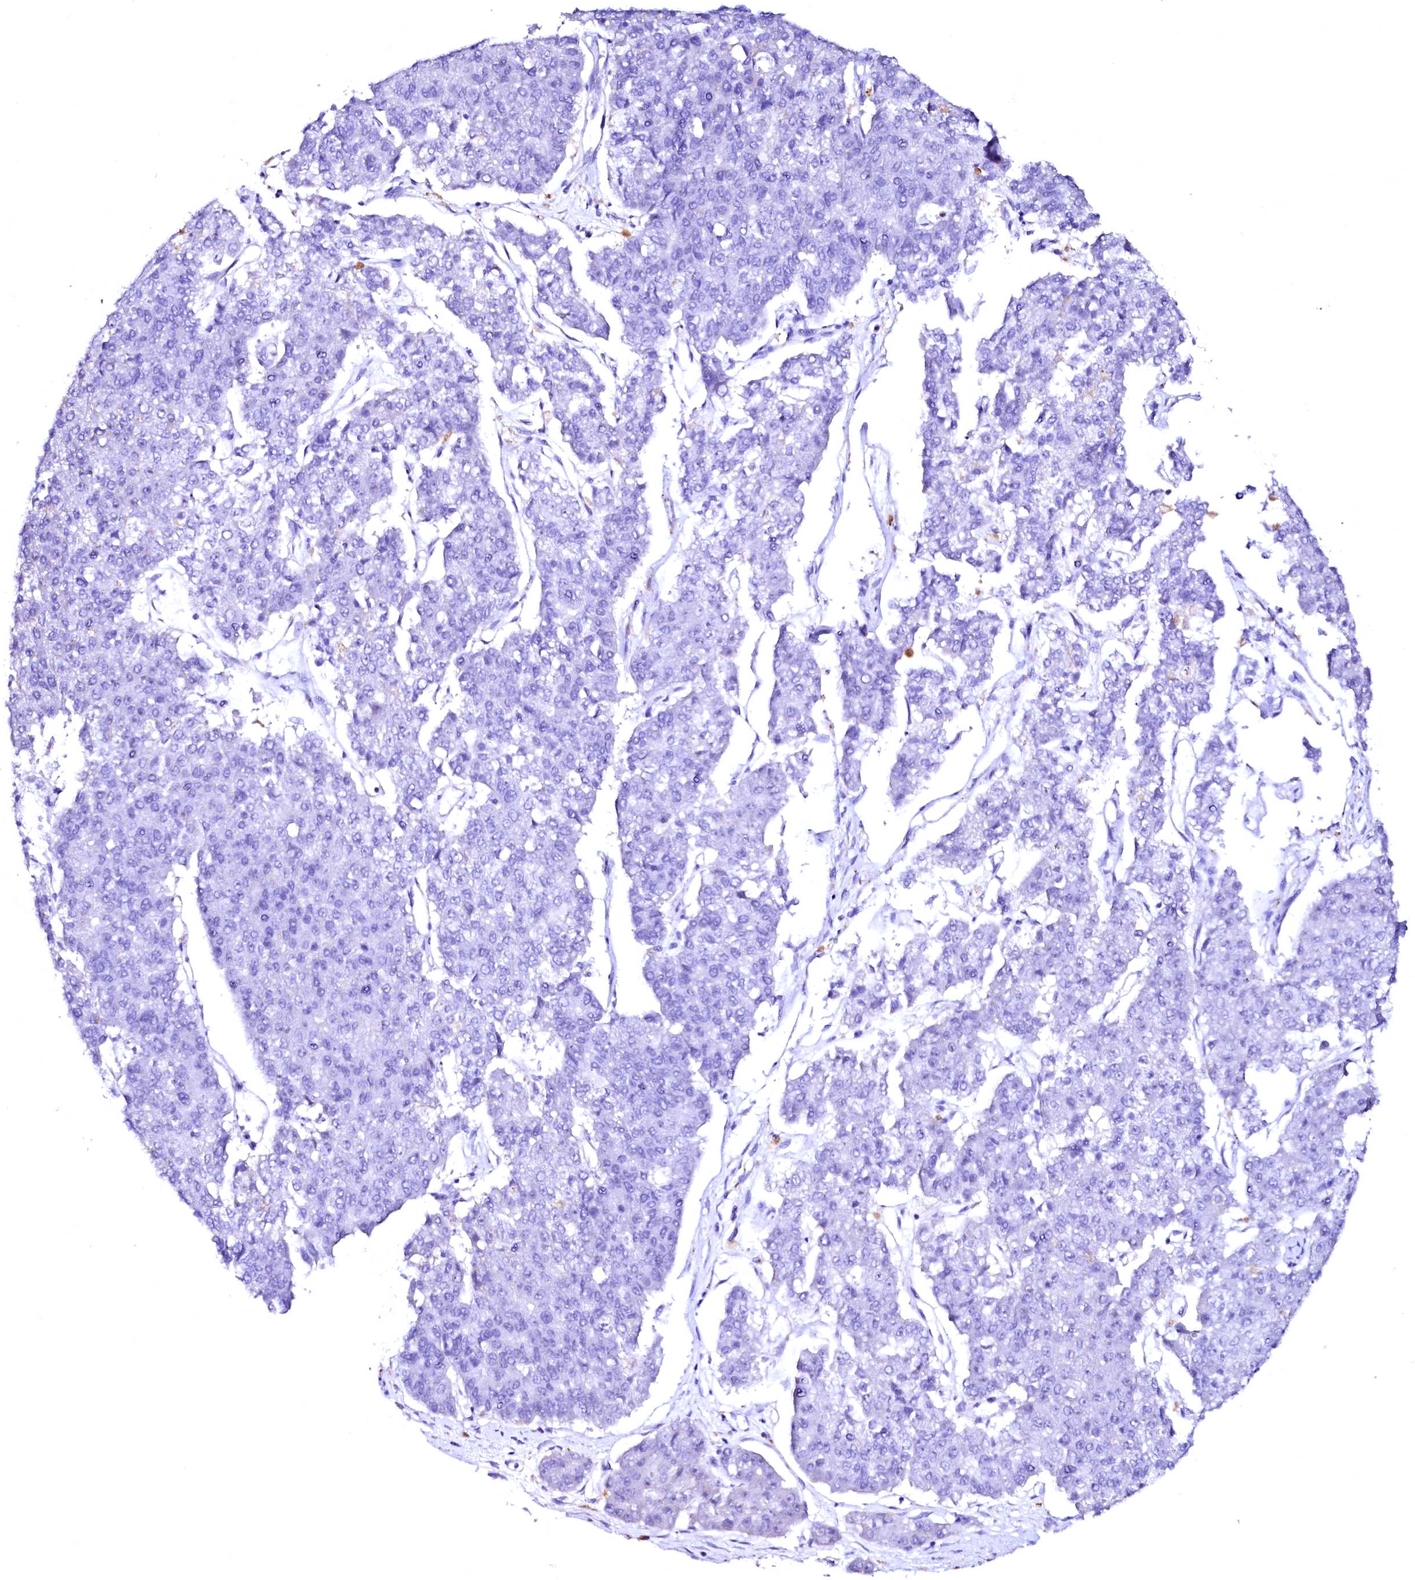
{"staining": {"intensity": "negative", "quantity": "none", "location": "none"}, "tissue": "pancreatic cancer", "cell_type": "Tumor cells", "image_type": "cancer", "snomed": [{"axis": "morphology", "description": "Adenocarcinoma, NOS"}, {"axis": "topography", "description": "Pancreas"}], "caption": "Immunohistochemistry of adenocarcinoma (pancreatic) shows no positivity in tumor cells. (DAB immunohistochemistry (IHC) with hematoxylin counter stain).", "gene": "SFR1", "patient": {"sex": "male", "age": 50}}